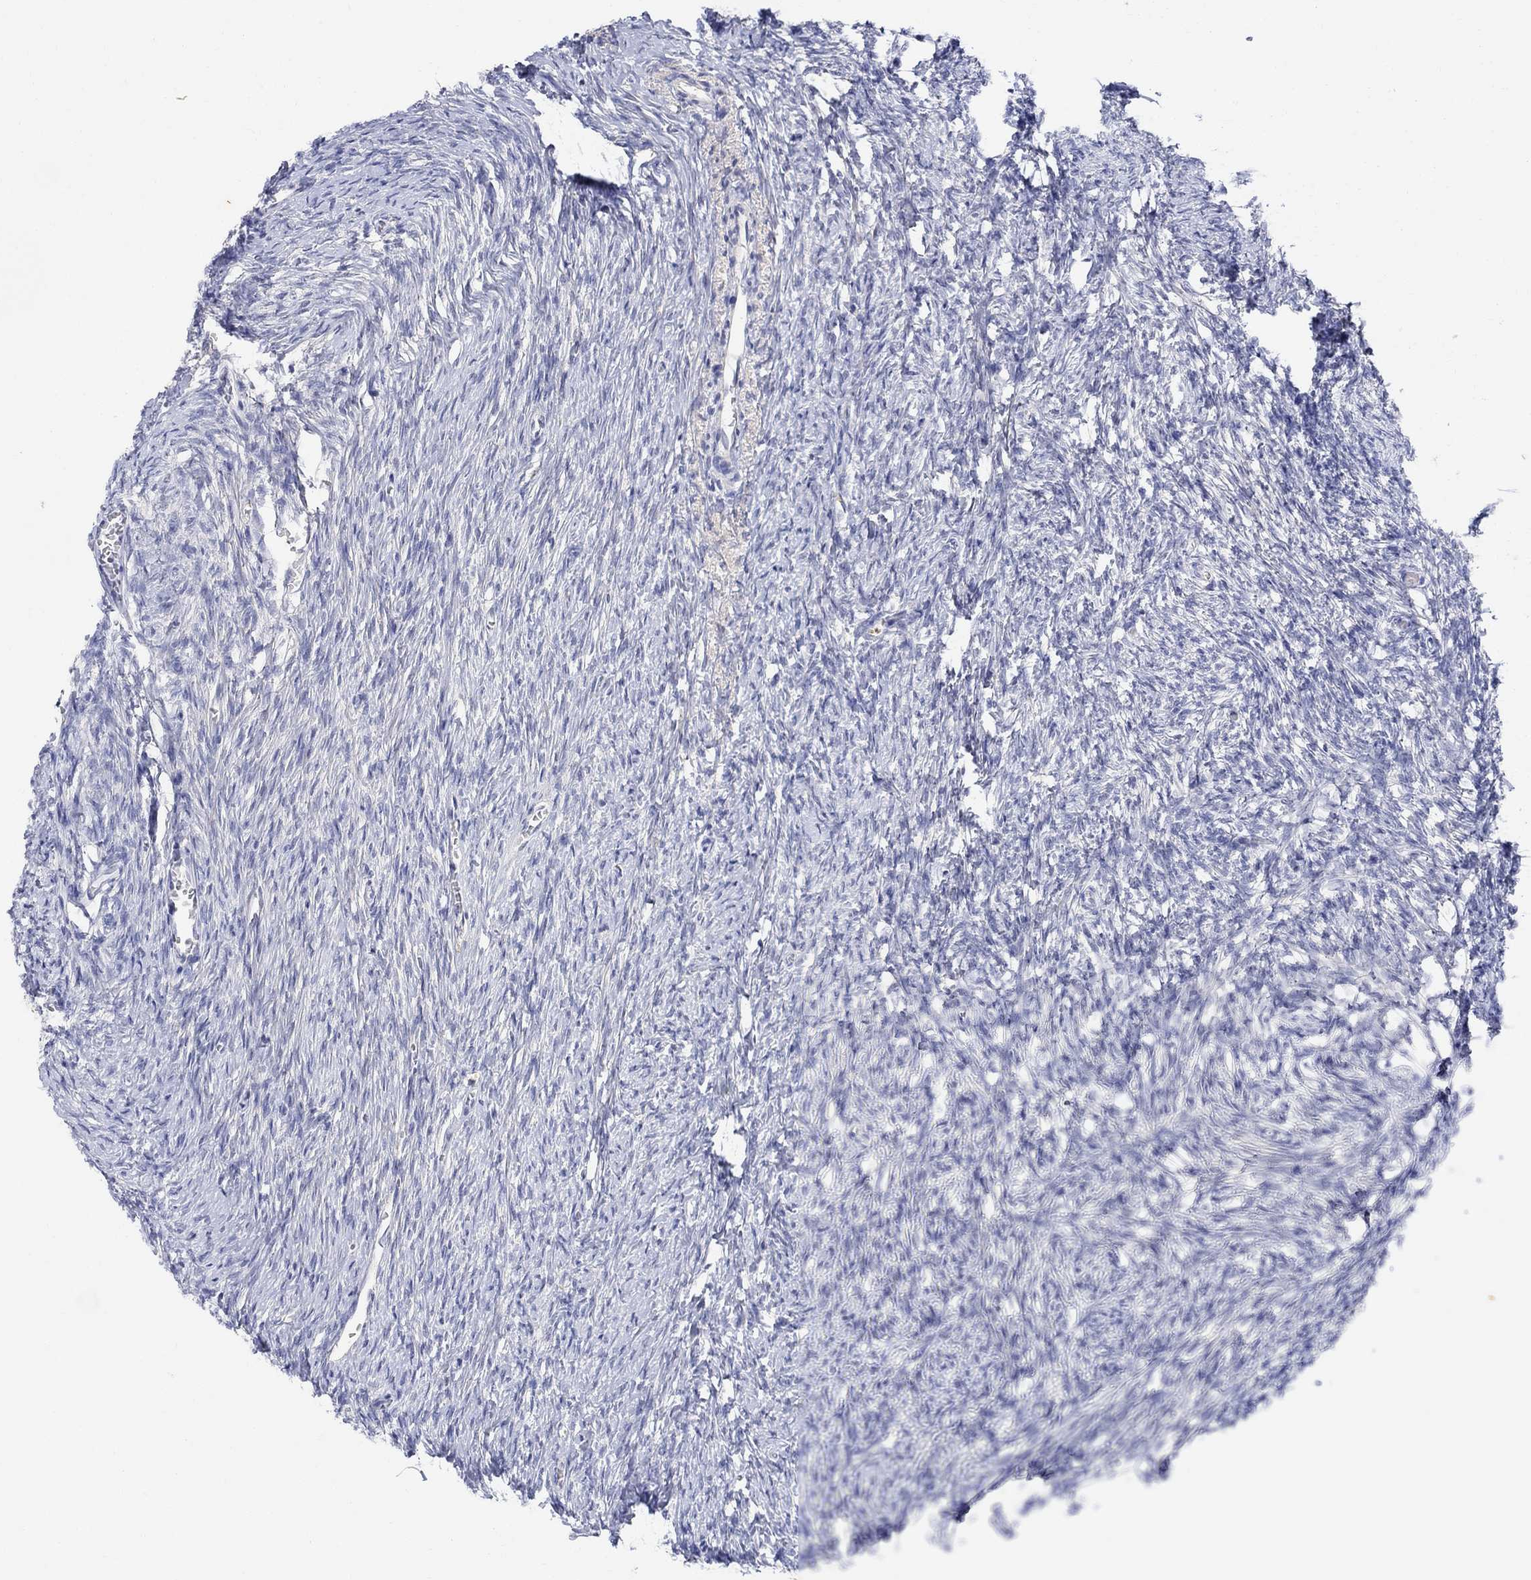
{"staining": {"intensity": "negative", "quantity": "none", "location": "none"}, "tissue": "ovary", "cell_type": "Ovarian stroma cells", "image_type": "normal", "snomed": [{"axis": "morphology", "description": "Normal tissue, NOS"}, {"axis": "topography", "description": "Ovary"}], "caption": "IHC micrograph of normal ovary: ovary stained with DAB (3,3'-diaminobenzidine) demonstrates no significant protein expression in ovarian stroma cells. (Stains: DAB IHC with hematoxylin counter stain, Microscopy: brightfield microscopy at high magnification).", "gene": "FNDC5", "patient": {"sex": "female", "age": 39}}